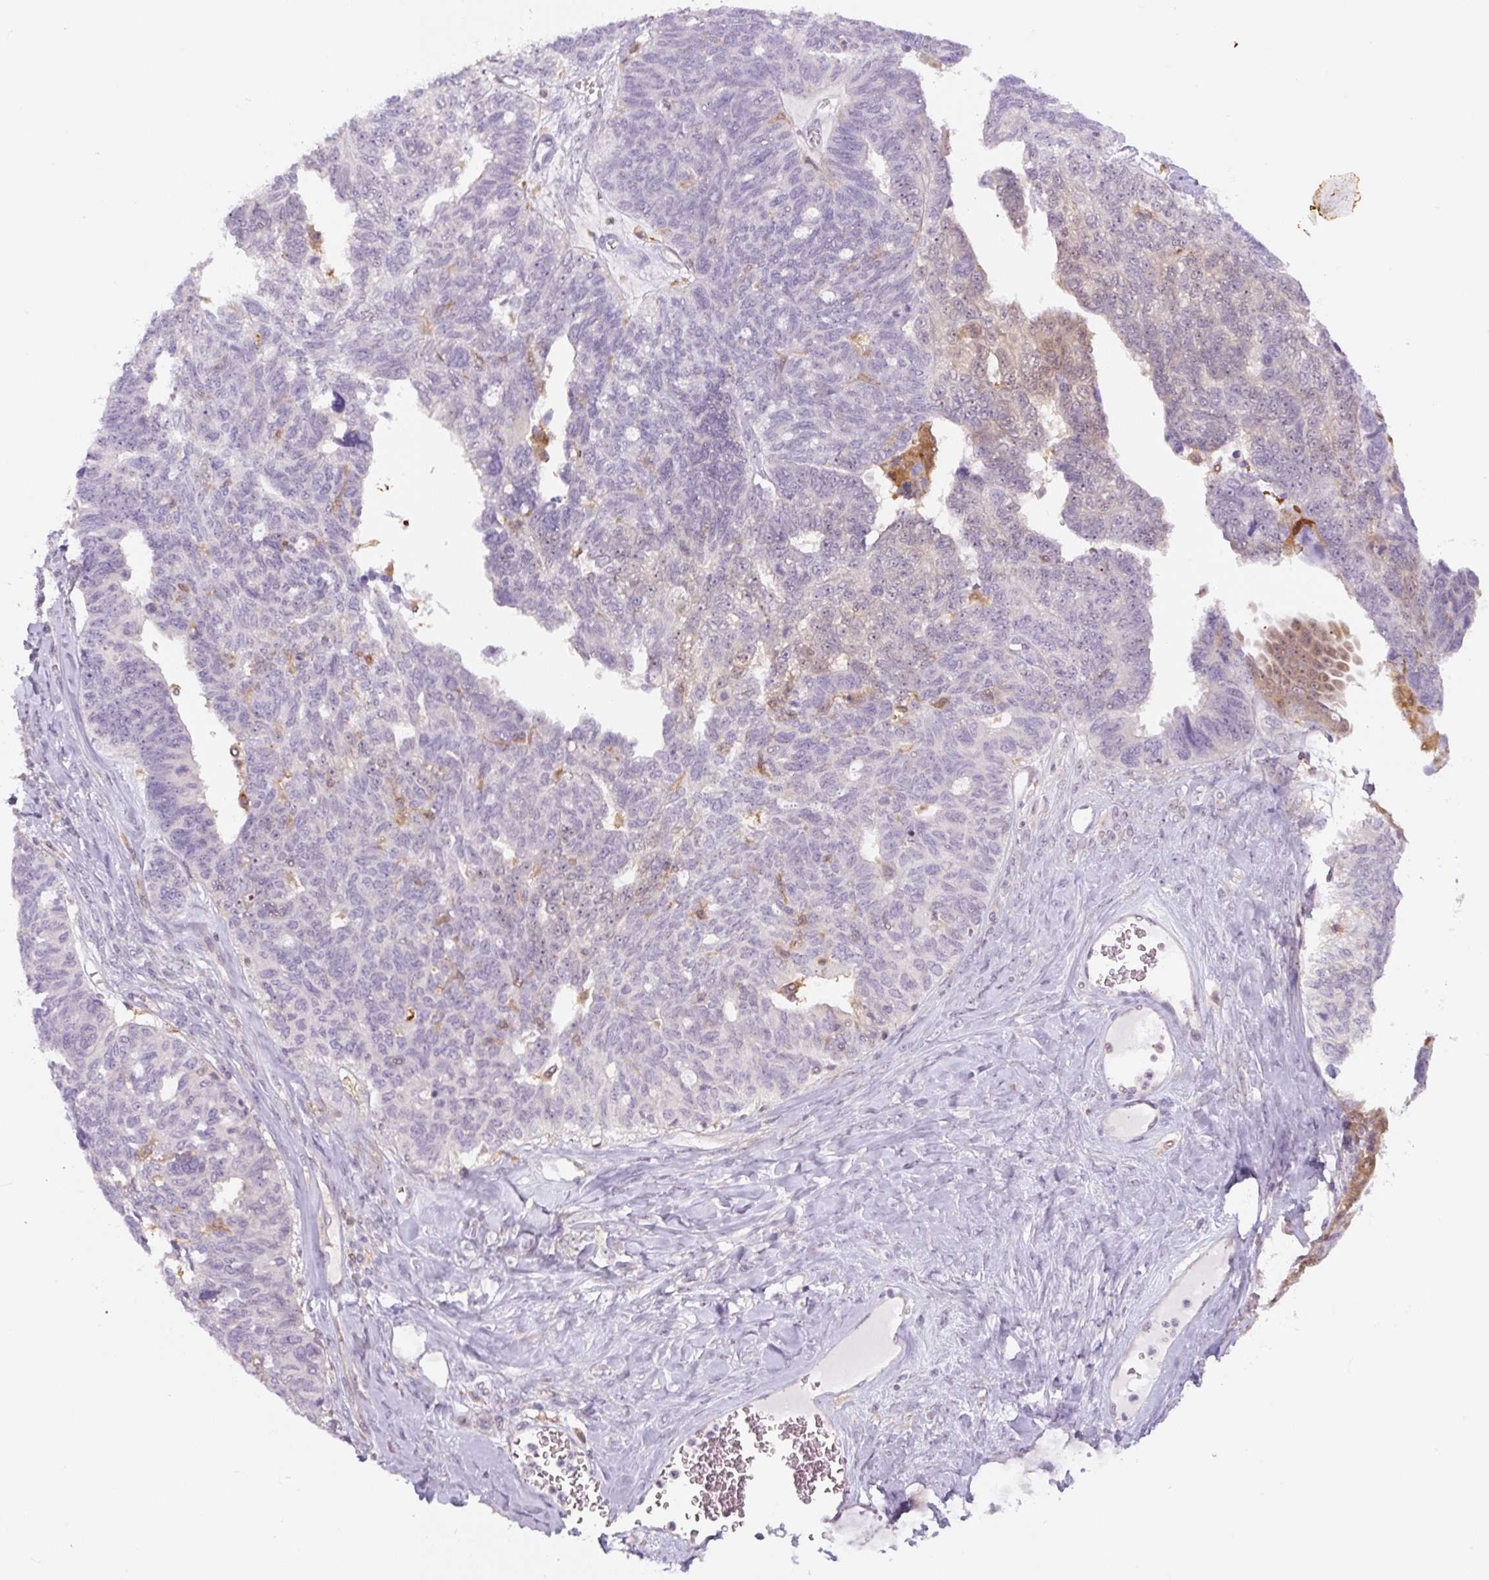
{"staining": {"intensity": "negative", "quantity": "none", "location": "none"}, "tissue": "ovarian cancer", "cell_type": "Tumor cells", "image_type": "cancer", "snomed": [{"axis": "morphology", "description": "Cystadenocarcinoma, serous, NOS"}, {"axis": "topography", "description": "Ovary"}], "caption": "DAB immunohistochemical staining of human ovarian cancer displays no significant staining in tumor cells. (DAB IHC, high magnification).", "gene": "SPSB2", "patient": {"sex": "female", "age": 79}}